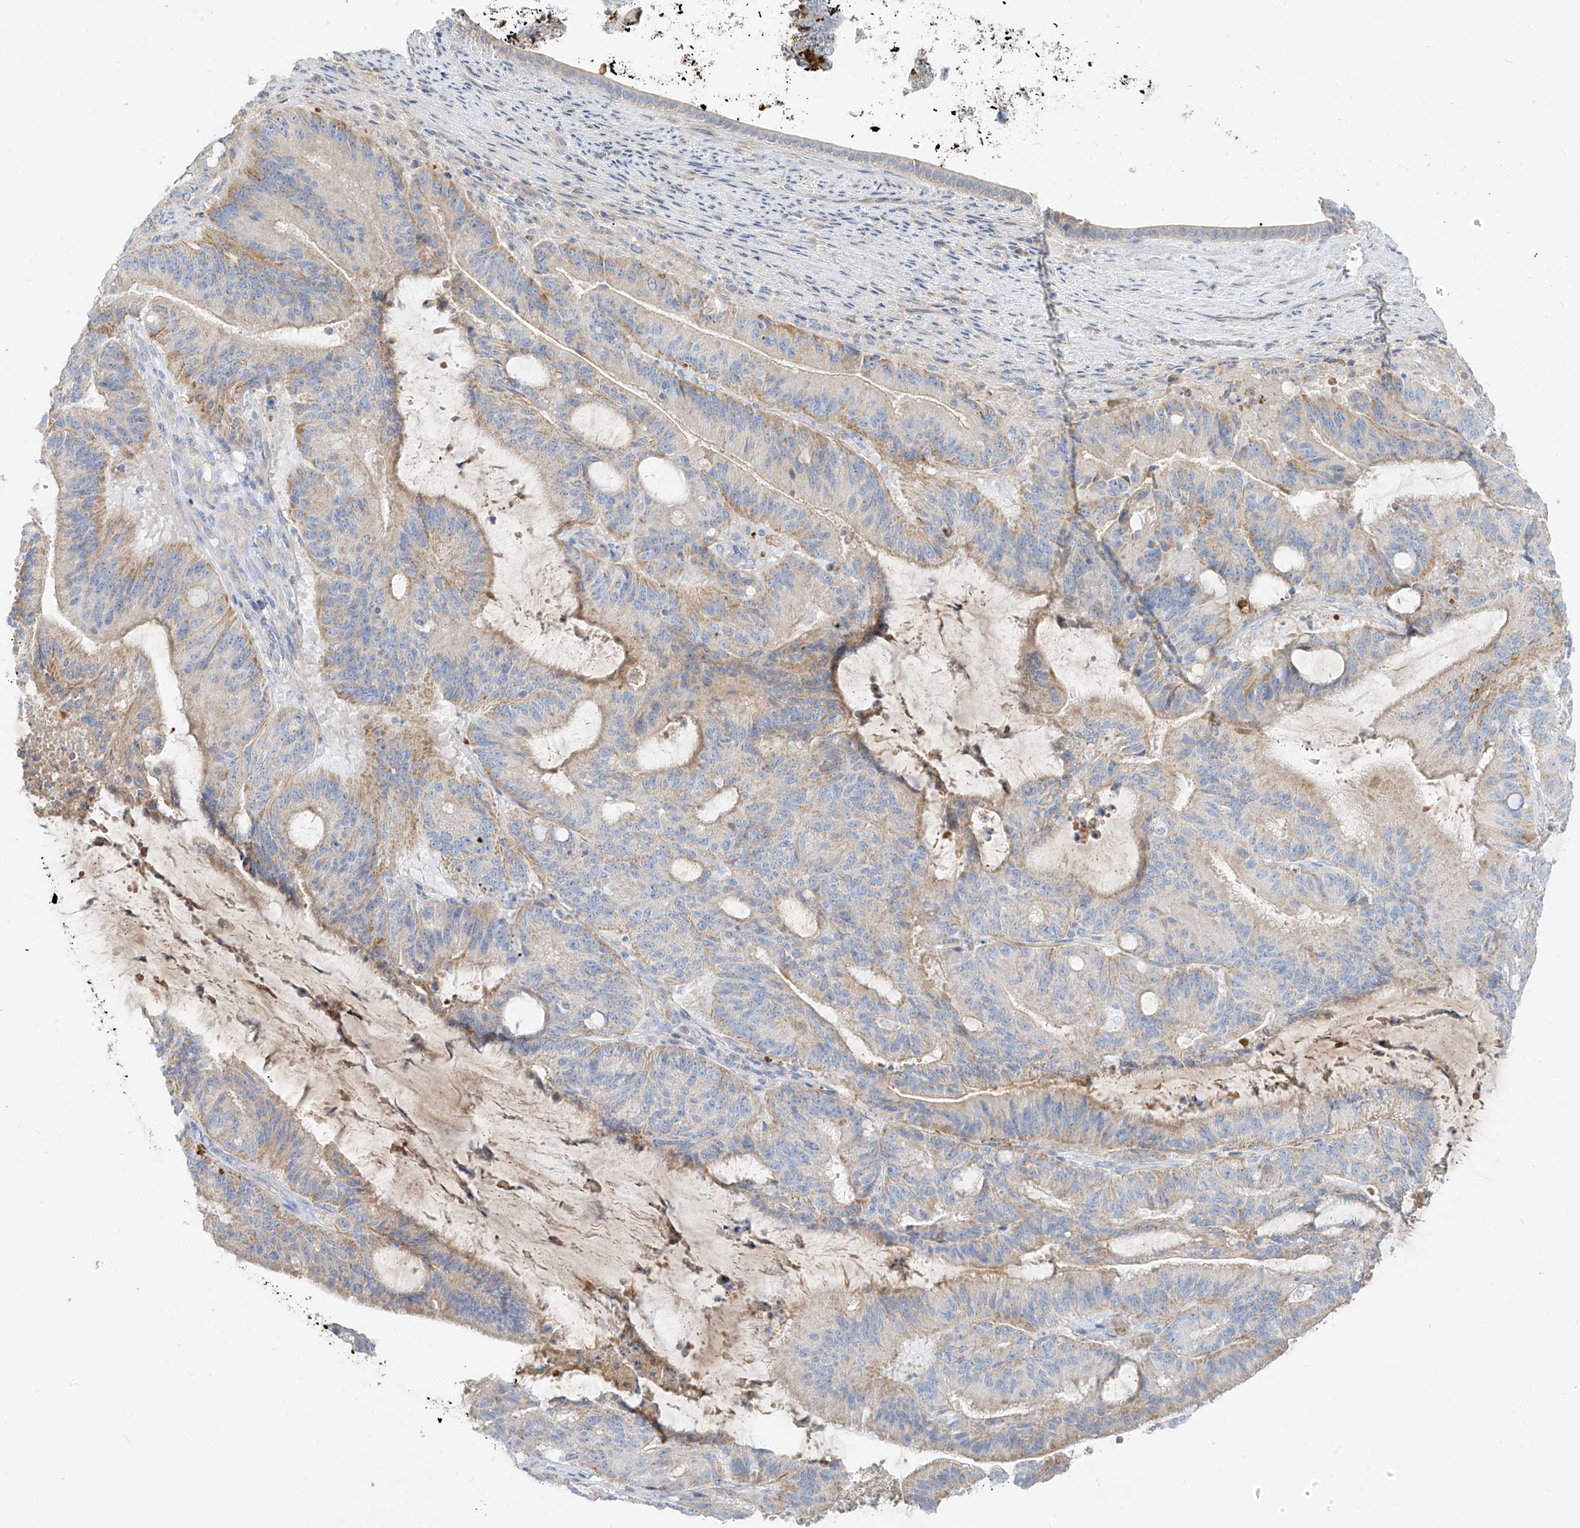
{"staining": {"intensity": "moderate", "quantity": "<25%", "location": "cytoplasmic/membranous"}, "tissue": "liver cancer", "cell_type": "Tumor cells", "image_type": "cancer", "snomed": [{"axis": "morphology", "description": "Normal tissue, NOS"}, {"axis": "morphology", "description": "Cholangiocarcinoma"}, {"axis": "topography", "description": "Liver"}, {"axis": "topography", "description": "Peripheral nerve tissue"}], "caption": "Immunohistochemical staining of human liver cancer displays moderate cytoplasmic/membranous protein positivity in about <25% of tumor cells. (DAB (3,3'-diaminobenzidine) IHC with brightfield microscopy, high magnification).", "gene": "OCSTAMP", "patient": {"sex": "female", "age": 73}}